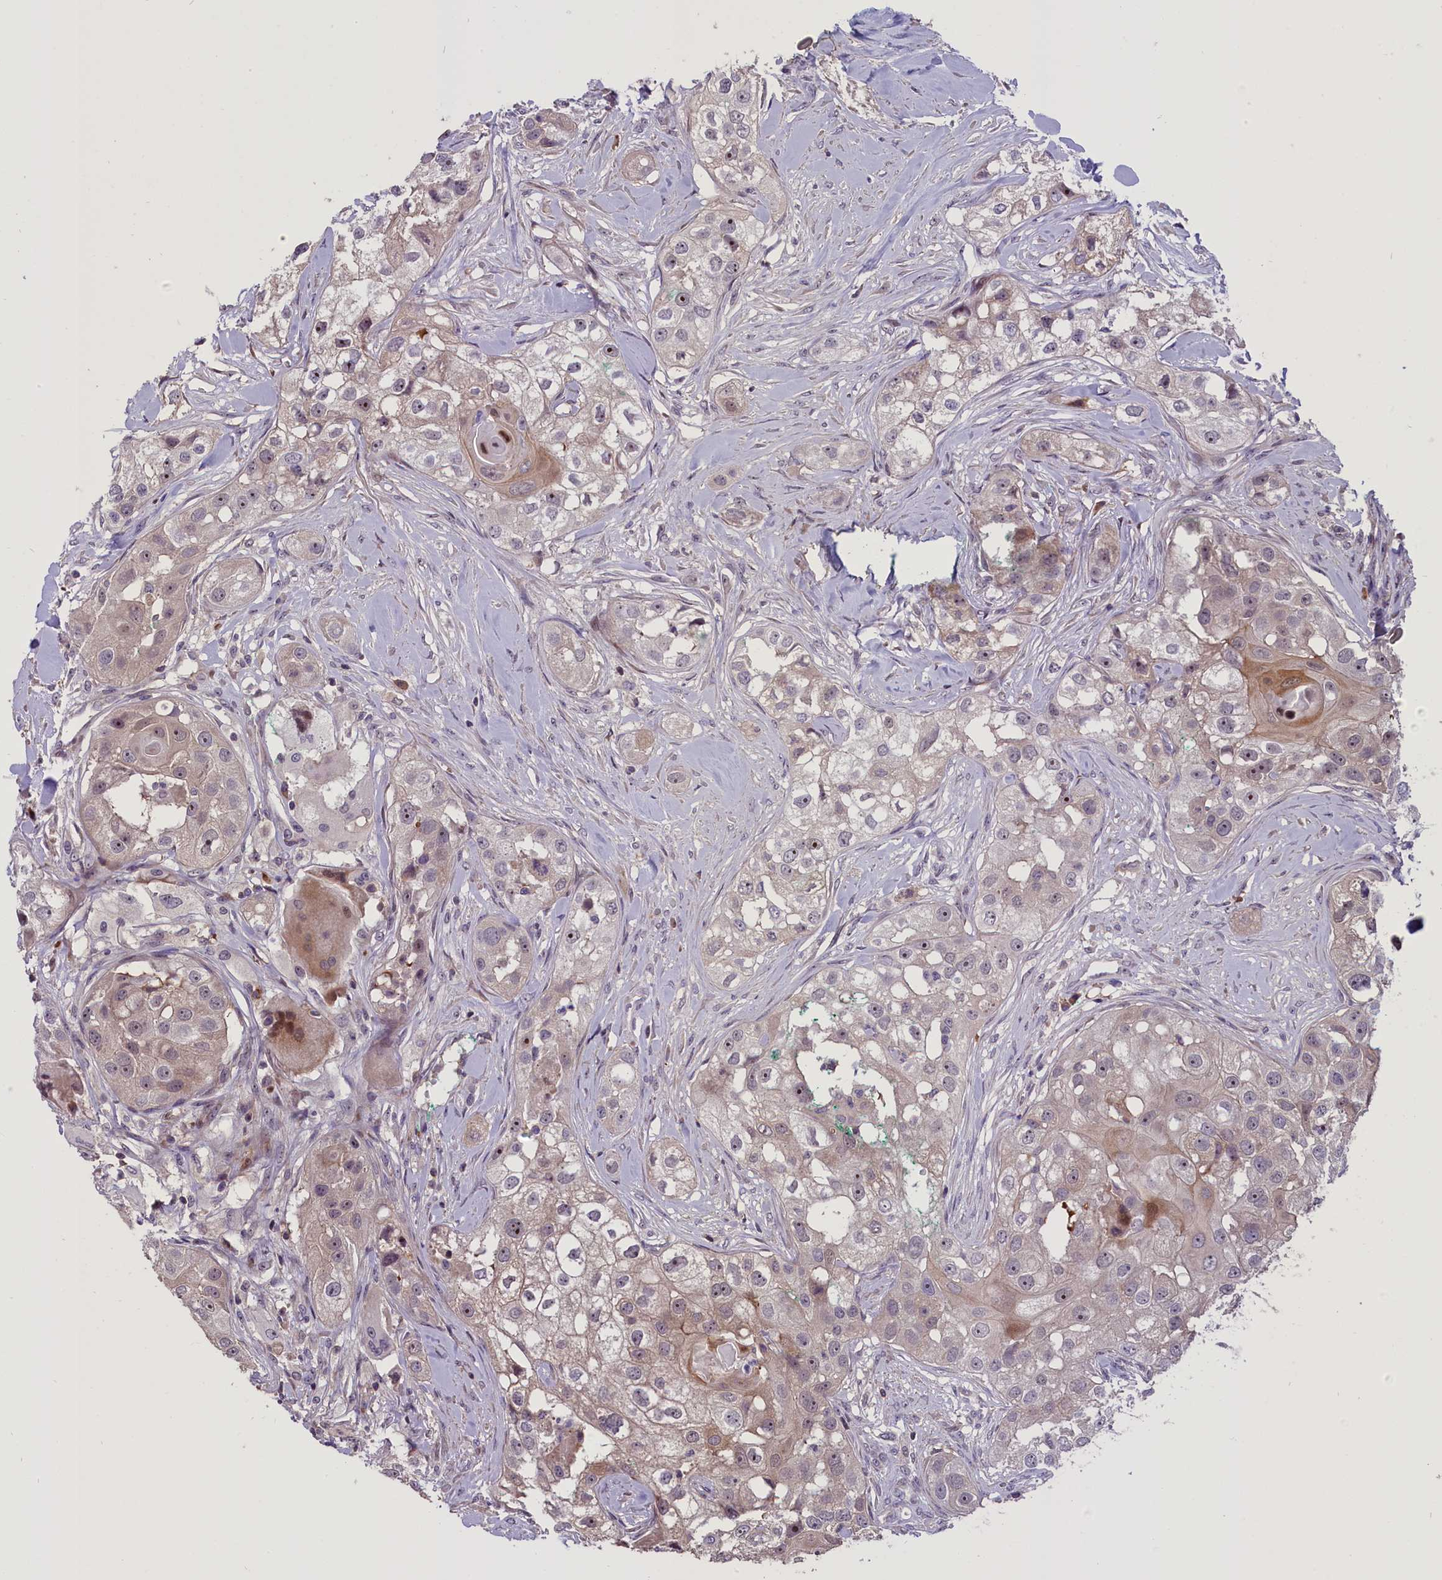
{"staining": {"intensity": "weak", "quantity": "<25%", "location": "nuclear"}, "tissue": "head and neck cancer", "cell_type": "Tumor cells", "image_type": "cancer", "snomed": [{"axis": "morphology", "description": "Normal tissue, NOS"}, {"axis": "morphology", "description": "Squamous cell carcinoma, NOS"}, {"axis": "topography", "description": "Skeletal muscle"}, {"axis": "topography", "description": "Head-Neck"}], "caption": "IHC micrograph of head and neck squamous cell carcinoma stained for a protein (brown), which shows no staining in tumor cells.", "gene": "ENHO", "patient": {"sex": "male", "age": 51}}